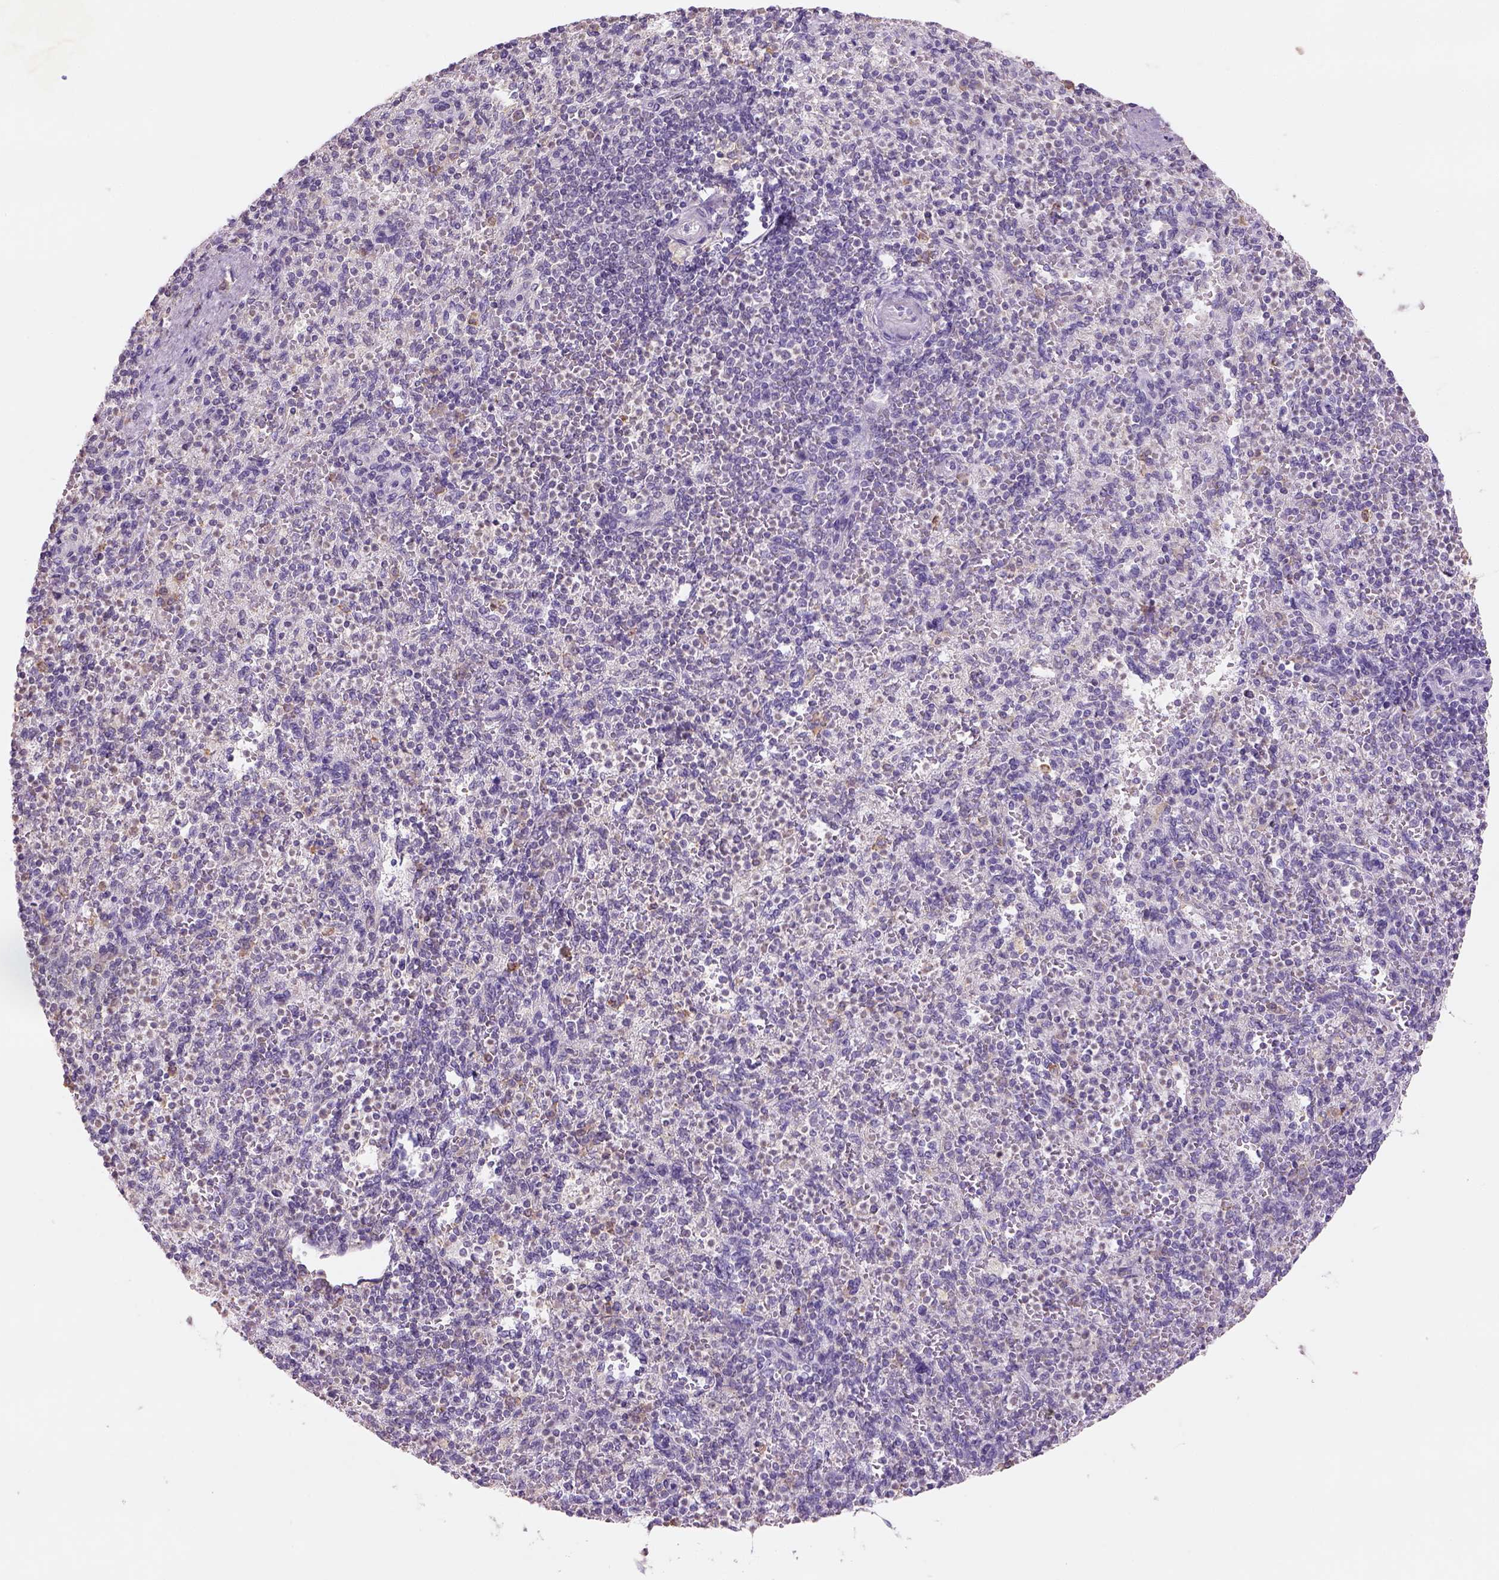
{"staining": {"intensity": "negative", "quantity": "none", "location": "none"}, "tissue": "spleen", "cell_type": "Cells in red pulp", "image_type": "normal", "snomed": [{"axis": "morphology", "description": "Normal tissue, NOS"}, {"axis": "topography", "description": "Spleen"}], "caption": "The photomicrograph reveals no staining of cells in red pulp in unremarkable spleen.", "gene": "NAALAD2", "patient": {"sex": "female", "age": 74}}